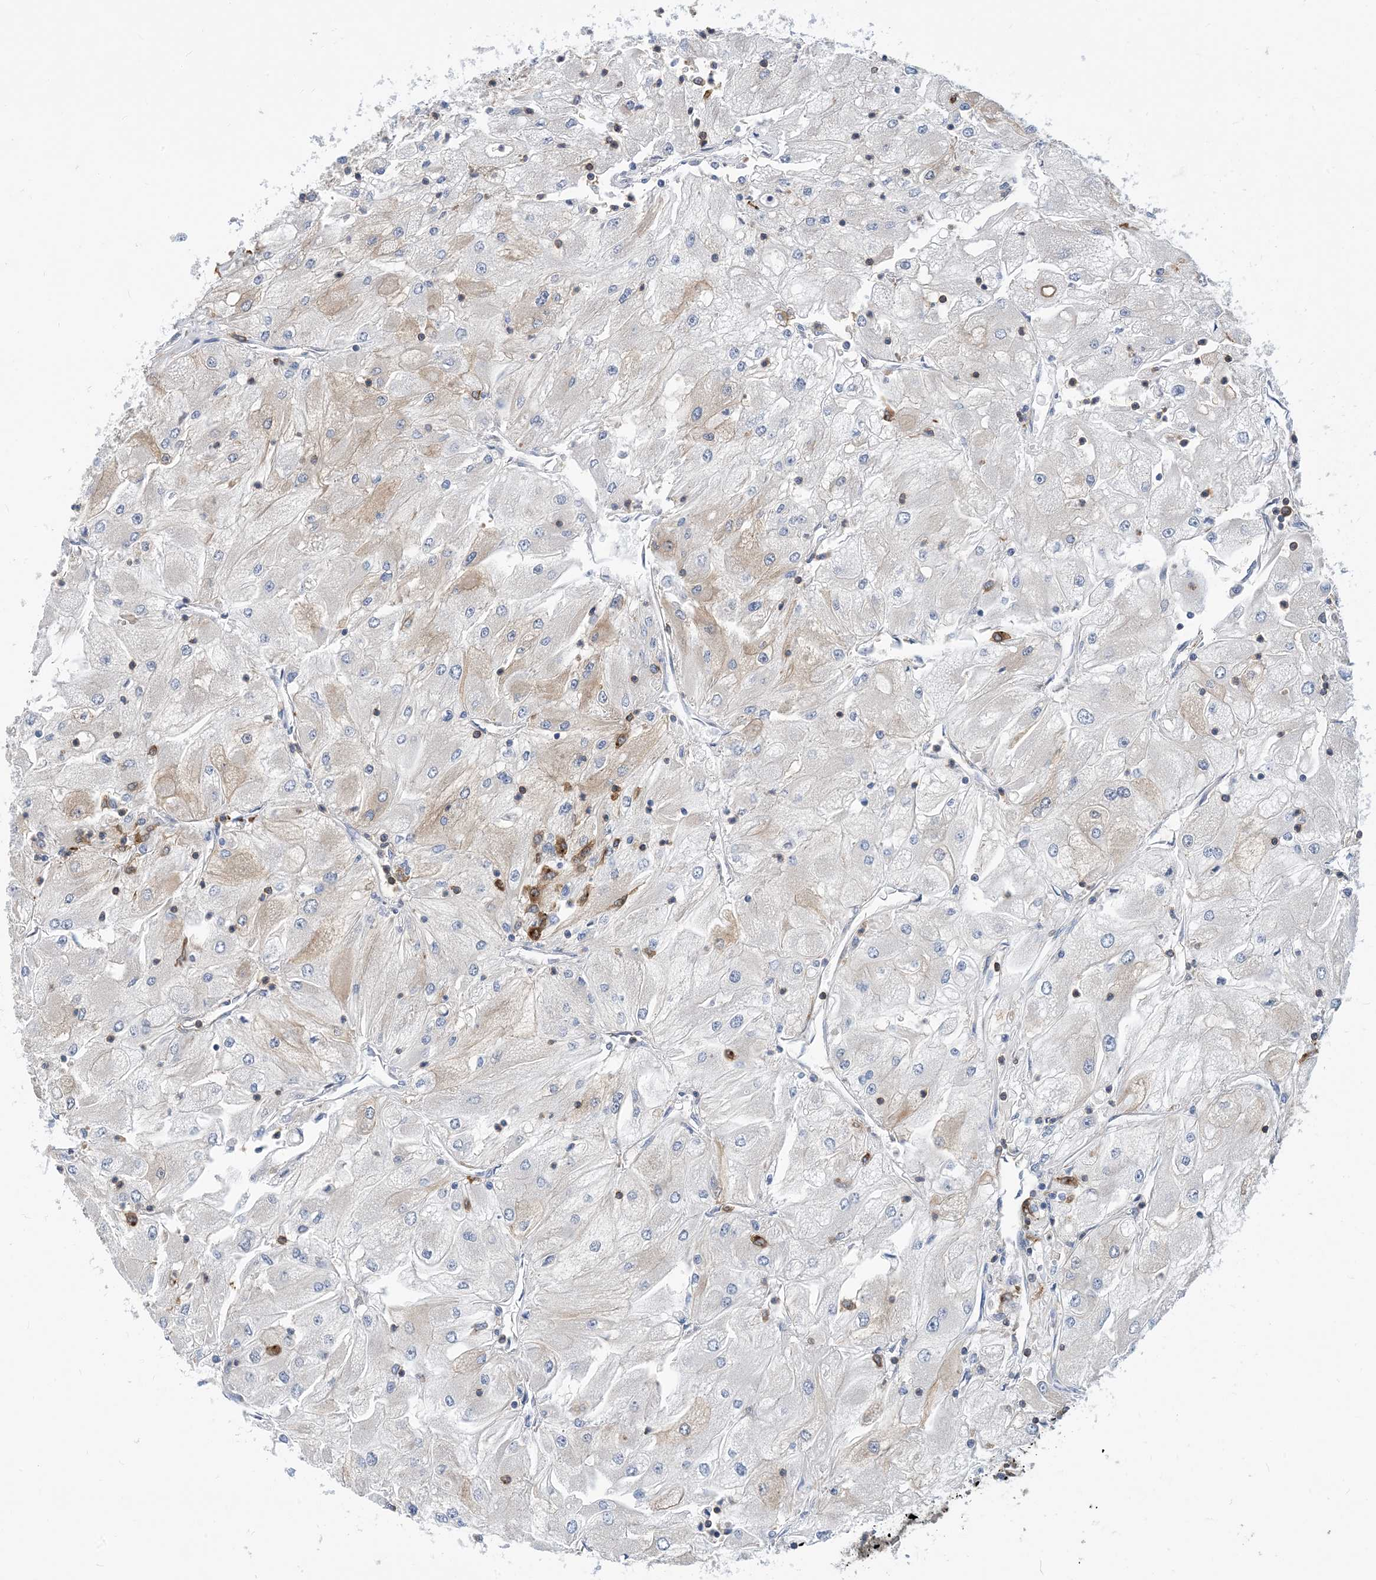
{"staining": {"intensity": "weak", "quantity": "<25%", "location": "cytoplasmic/membranous"}, "tissue": "renal cancer", "cell_type": "Tumor cells", "image_type": "cancer", "snomed": [{"axis": "morphology", "description": "Adenocarcinoma, NOS"}, {"axis": "topography", "description": "Kidney"}], "caption": "High power microscopy micrograph of an immunohistochemistry micrograph of adenocarcinoma (renal), revealing no significant positivity in tumor cells.", "gene": "DYNC1LI1", "patient": {"sex": "male", "age": 80}}